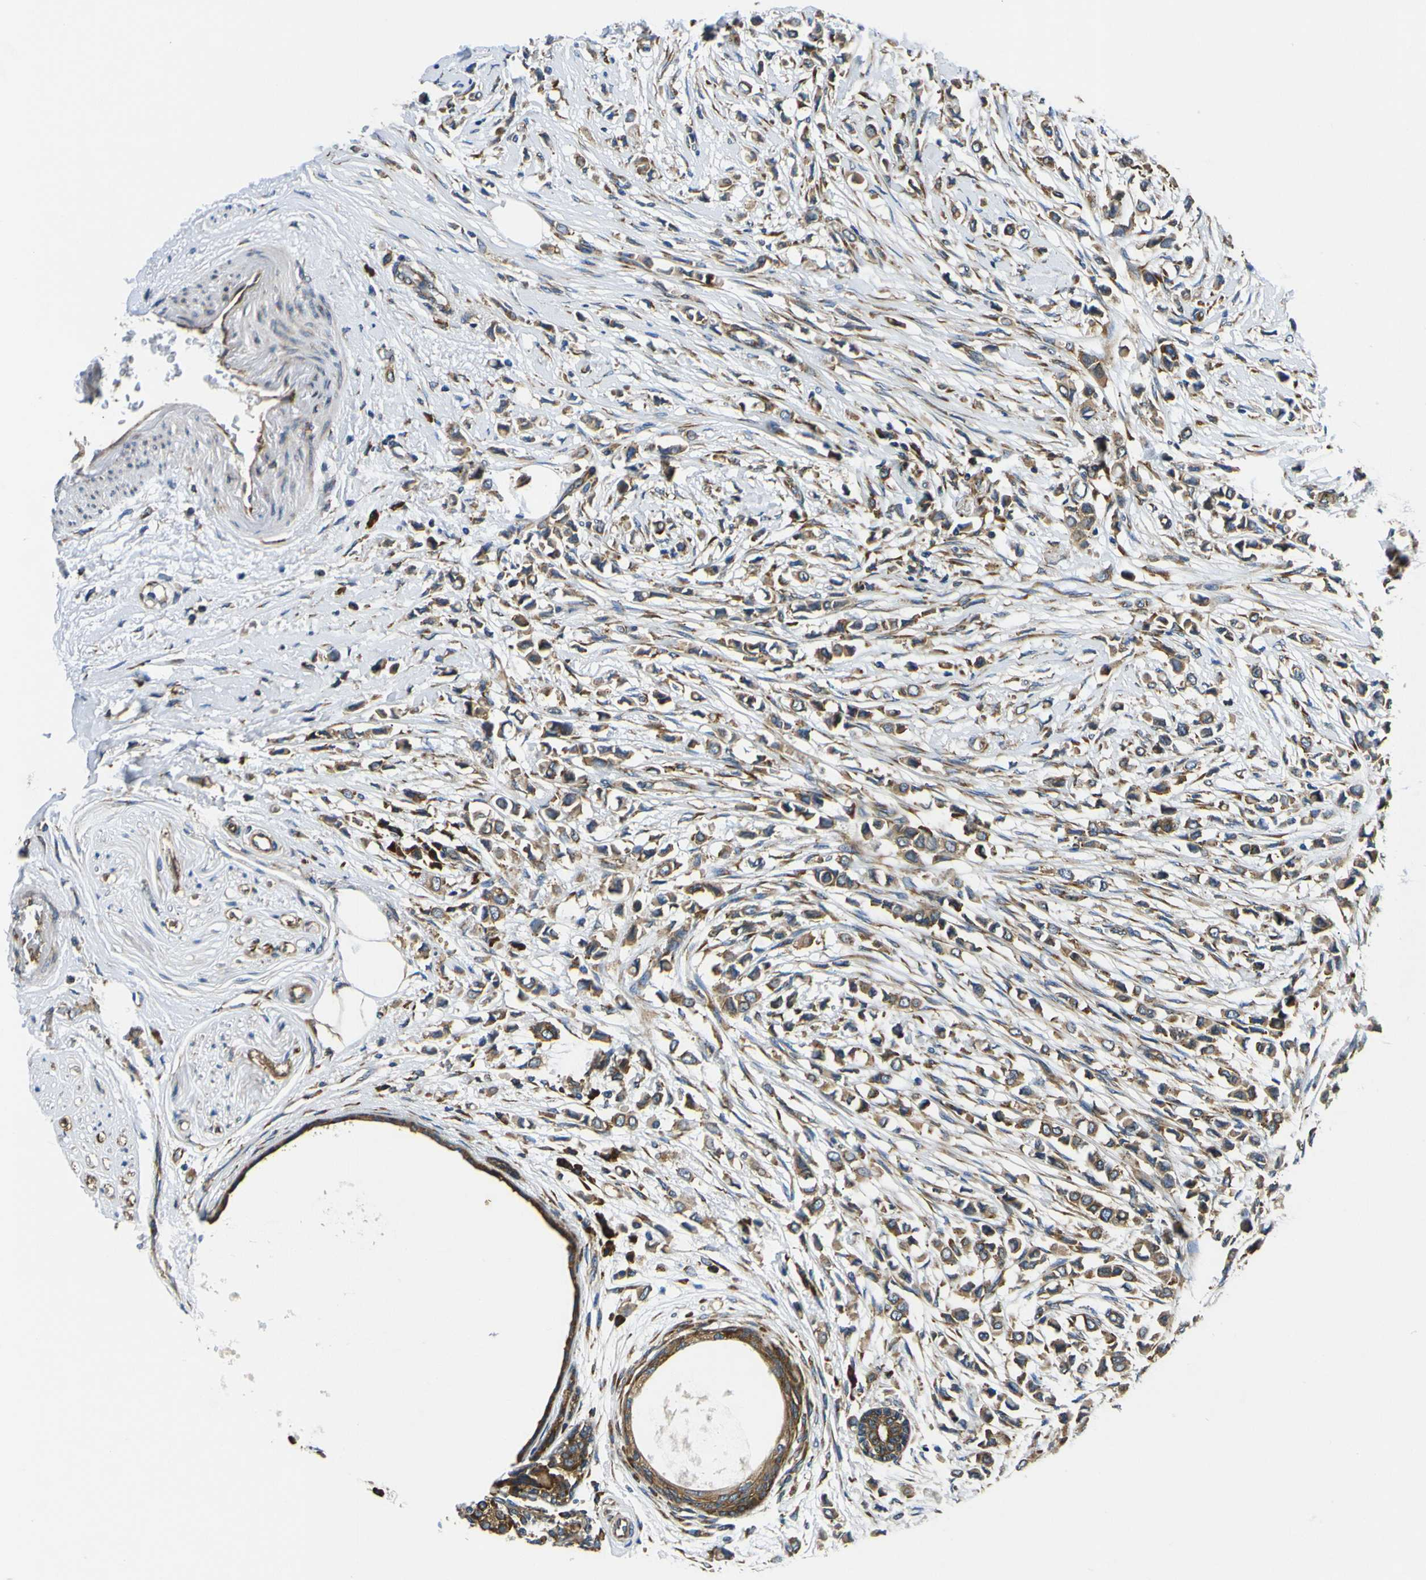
{"staining": {"intensity": "moderate", "quantity": ">75%", "location": "cytoplasmic/membranous"}, "tissue": "breast cancer", "cell_type": "Tumor cells", "image_type": "cancer", "snomed": [{"axis": "morphology", "description": "Lobular carcinoma"}, {"axis": "topography", "description": "Breast"}], "caption": "A high-resolution photomicrograph shows immunohistochemistry (IHC) staining of breast cancer (lobular carcinoma), which demonstrates moderate cytoplasmic/membranous expression in approximately >75% of tumor cells. (DAB (3,3'-diaminobenzidine) = brown stain, brightfield microscopy at high magnification).", "gene": "RPSA", "patient": {"sex": "female", "age": 51}}